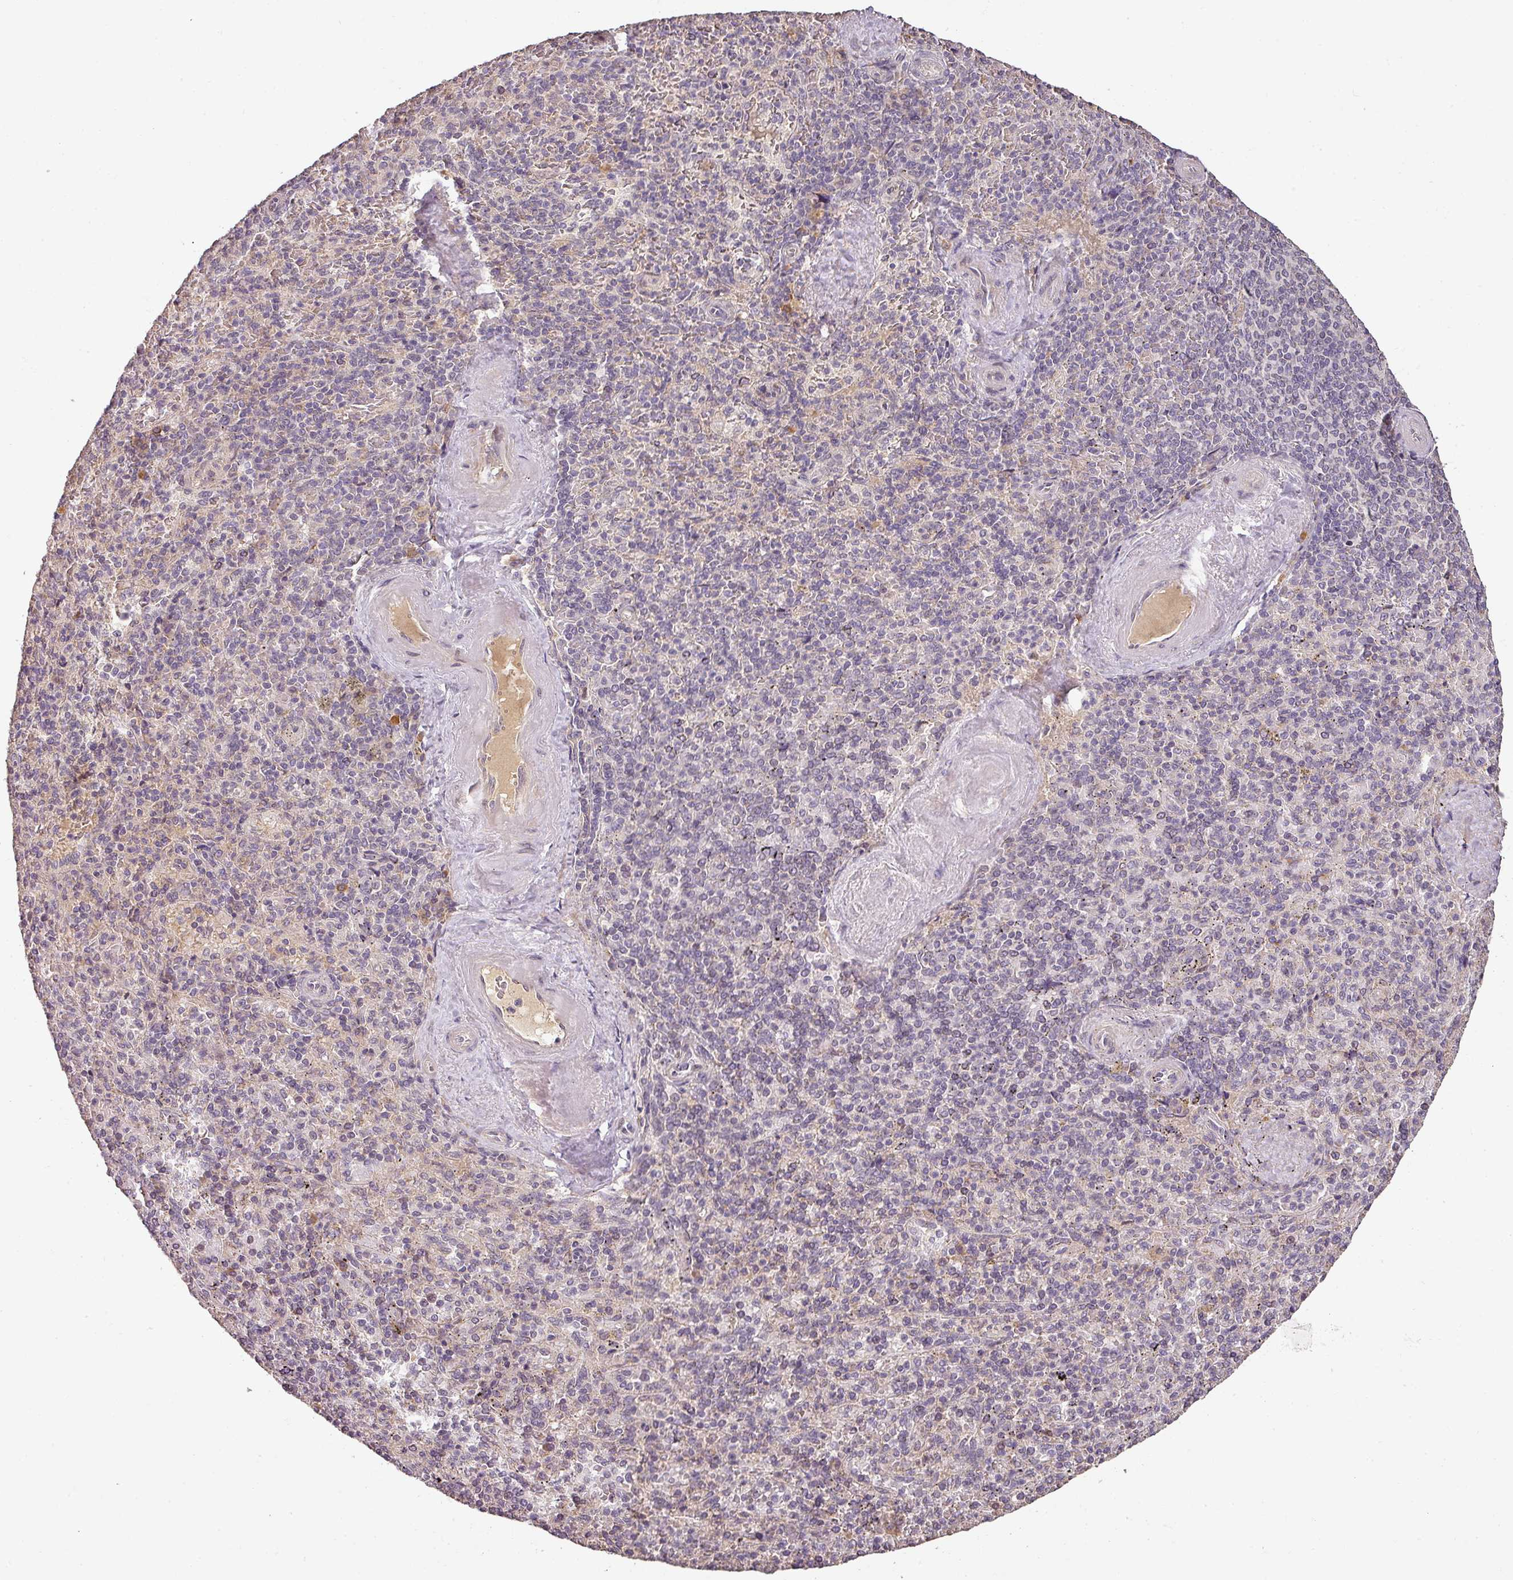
{"staining": {"intensity": "weak", "quantity": "<25%", "location": "cytoplasmic/membranous"}, "tissue": "spleen", "cell_type": "Cells in red pulp", "image_type": "normal", "snomed": [{"axis": "morphology", "description": "Normal tissue, NOS"}, {"axis": "topography", "description": "Spleen"}], "caption": "Immunohistochemistry micrograph of unremarkable spleen stained for a protein (brown), which demonstrates no expression in cells in red pulp.", "gene": "BPIFB3", "patient": {"sex": "male", "age": 82}}